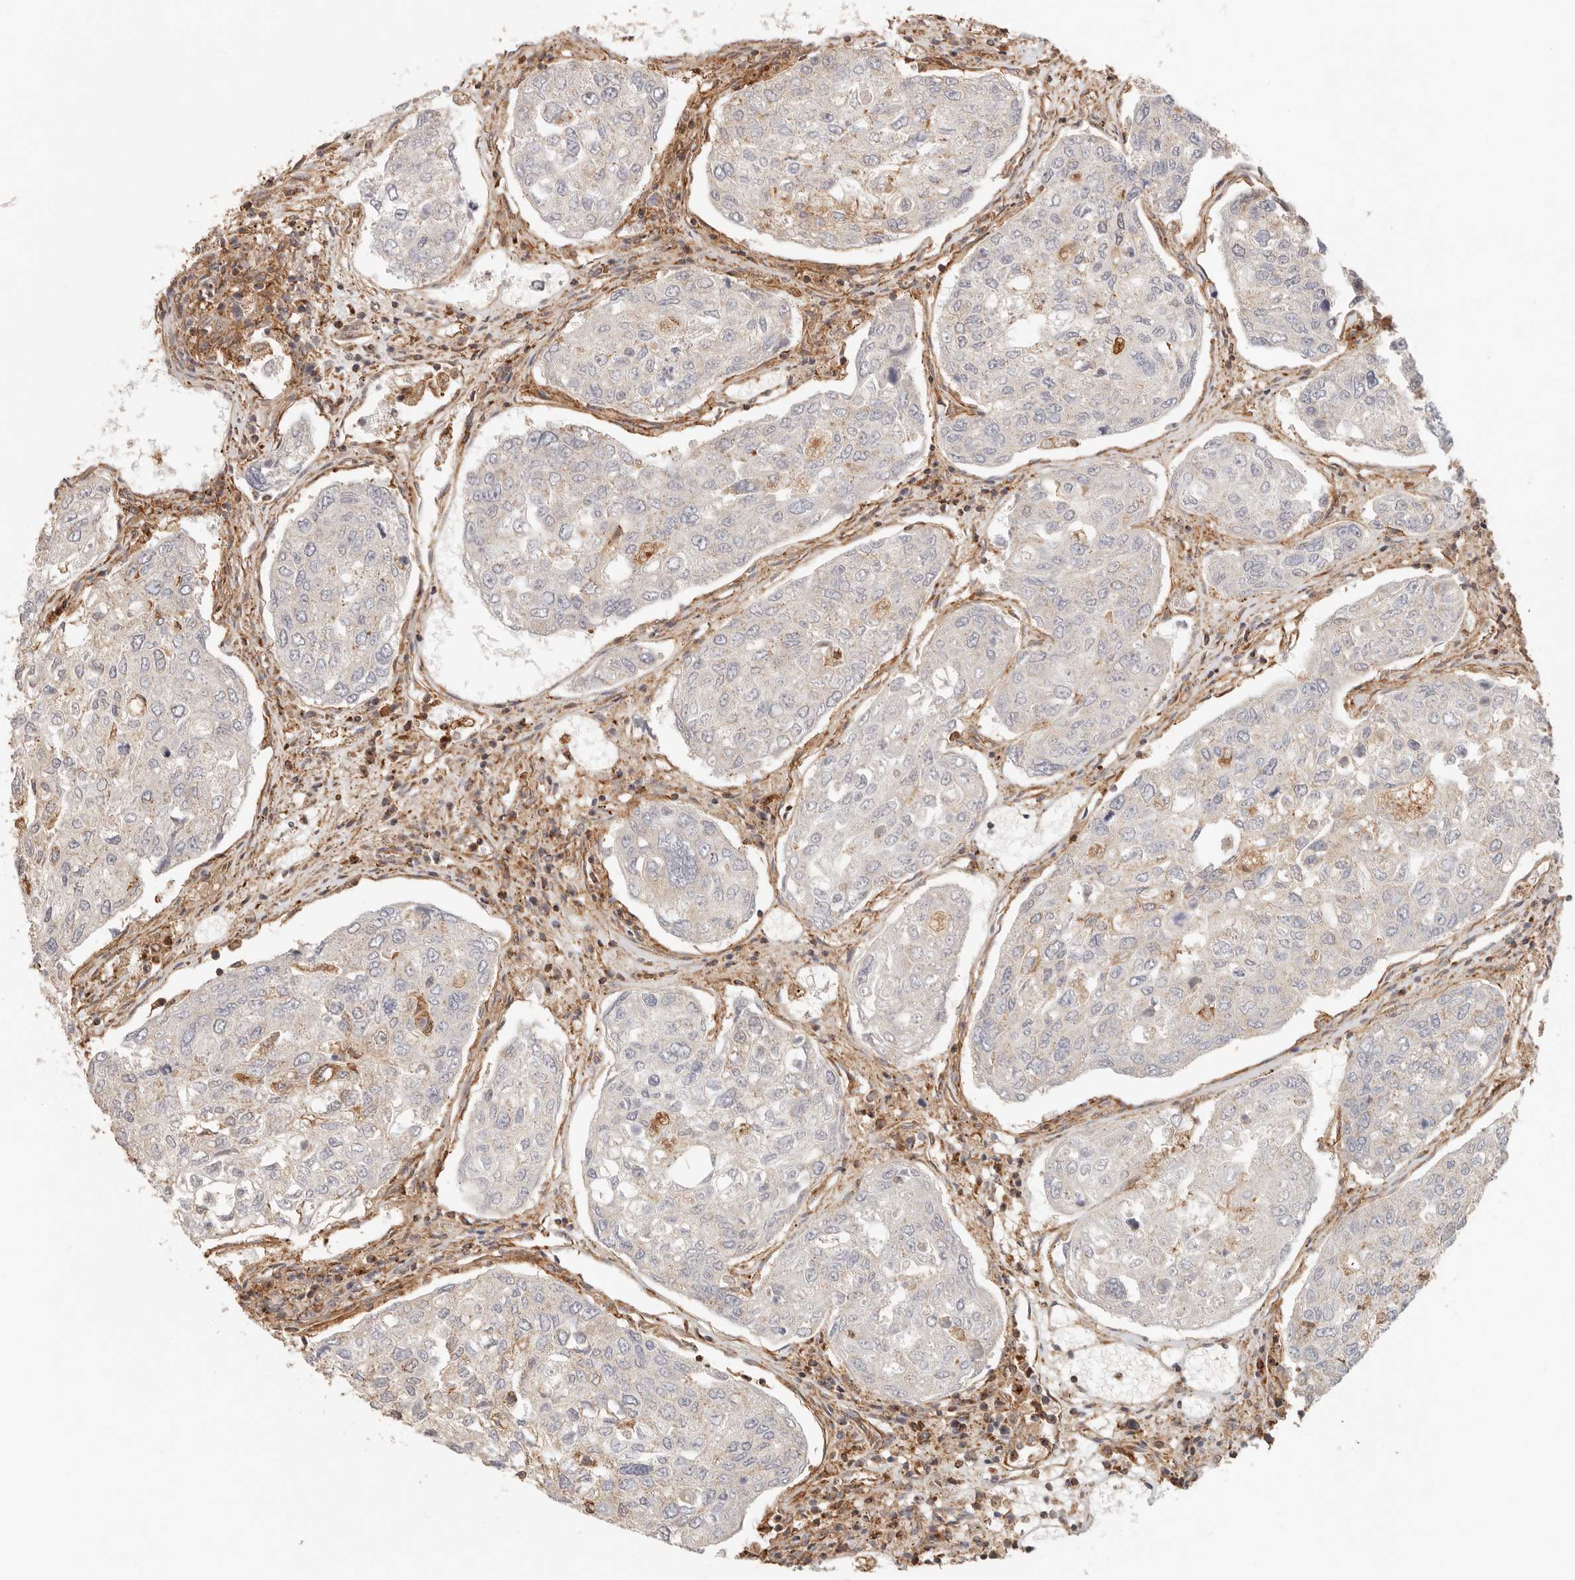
{"staining": {"intensity": "moderate", "quantity": "<25%", "location": "cytoplasmic/membranous,nuclear"}, "tissue": "urothelial cancer", "cell_type": "Tumor cells", "image_type": "cancer", "snomed": [{"axis": "morphology", "description": "Urothelial carcinoma, High grade"}, {"axis": "topography", "description": "Lymph node"}, {"axis": "topography", "description": "Urinary bladder"}], "caption": "There is low levels of moderate cytoplasmic/membranous and nuclear positivity in tumor cells of urothelial cancer, as demonstrated by immunohistochemical staining (brown color).", "gene": "HEXD", "patient": {"sex": "male", "age": 51}}